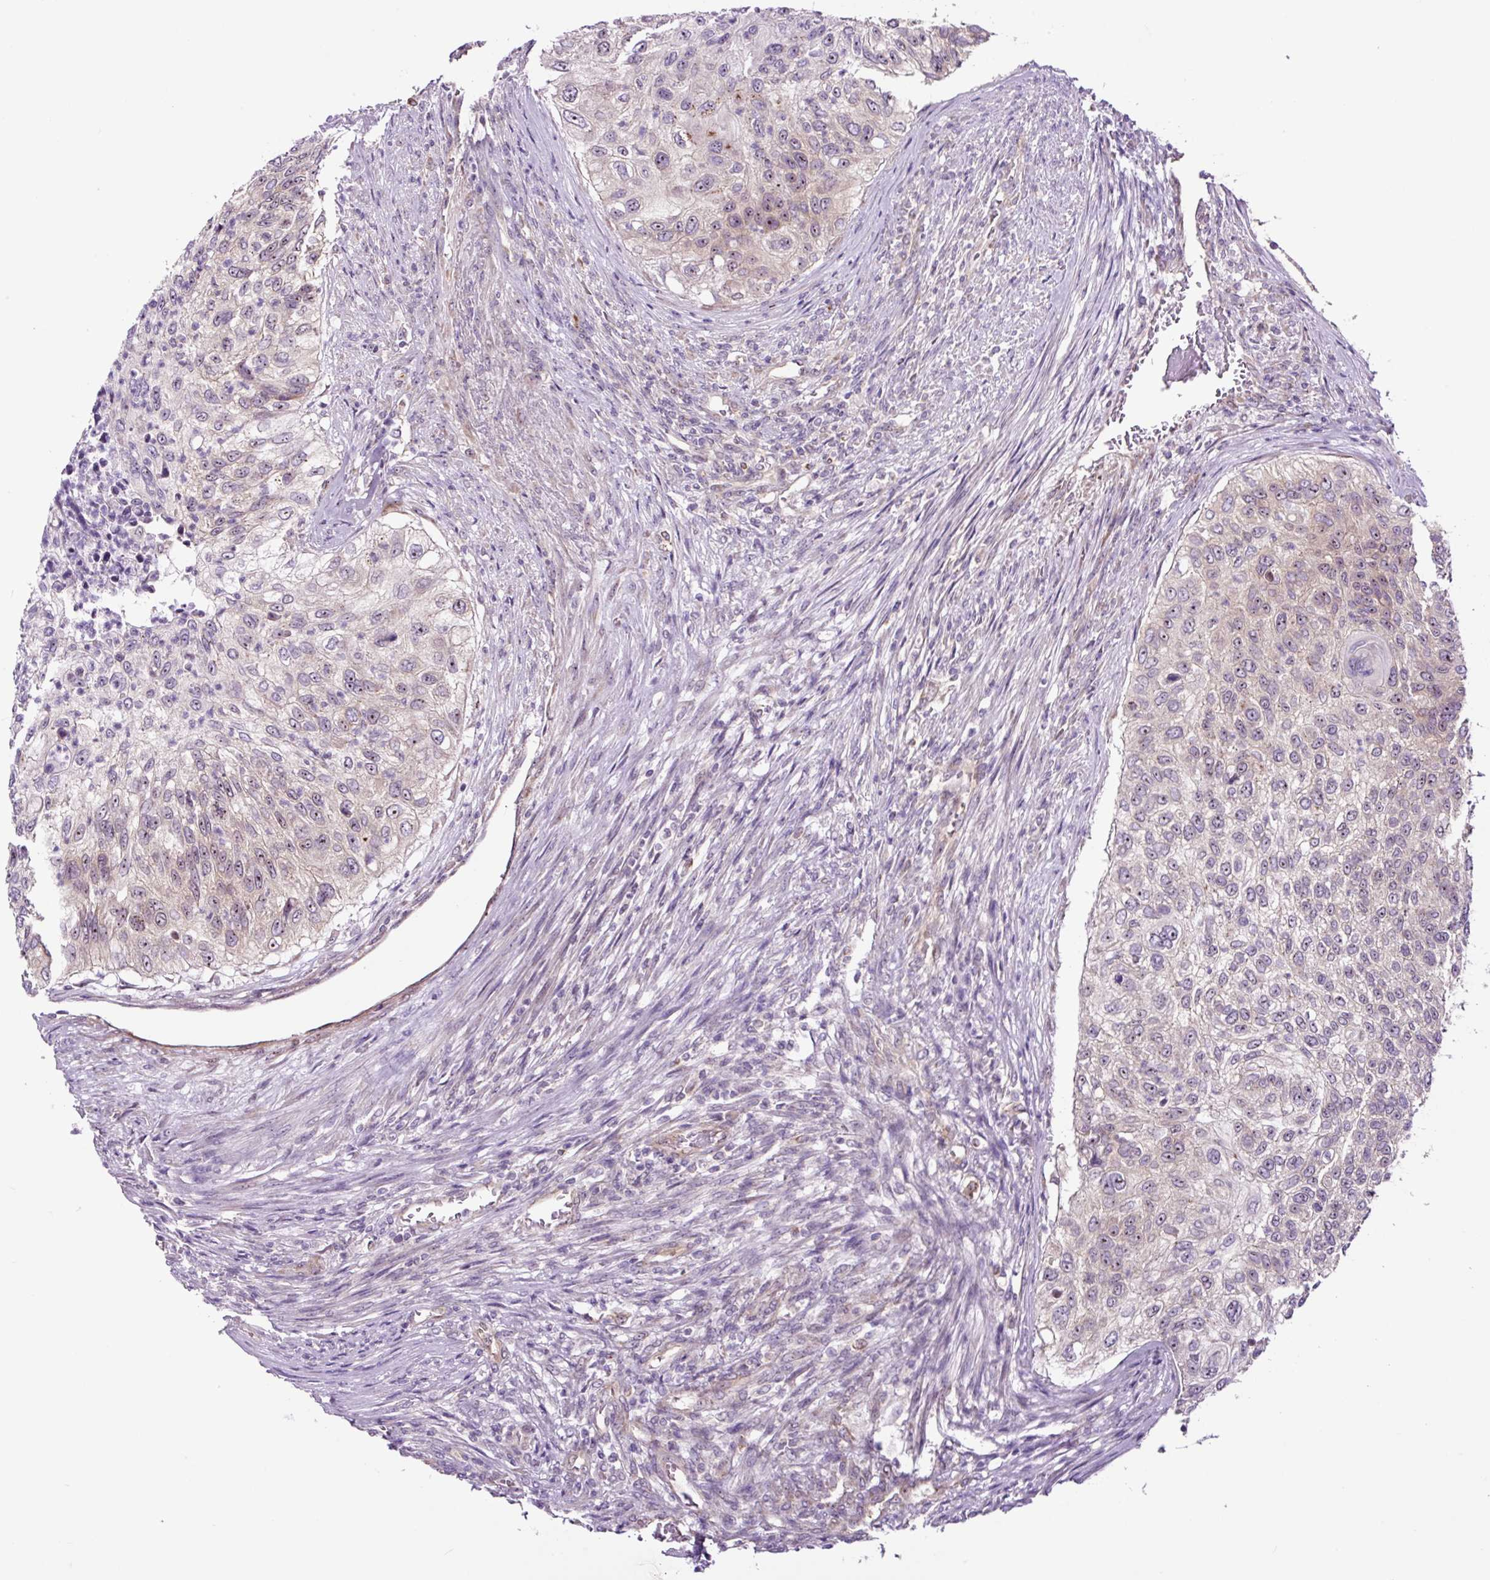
{"staining": {"intensity": "weak", "quantity": "<25%", "location": "nuclear"}, "tissue": "urothelial cancer", "cell_type": "Tumor cells", "image_type": "cancer", "snomed": [{"axis": "morphology", "description": "Urothelial carcinoma, High grade"}, {"axis": "topography", "description": "Urinary bladder"}], "caption": "IHC photomicrograph of high-grade urothelial carcinoma stained for a protein (brown), which reveals no staining in tumor cells.", "gene": "NOM1", "patient": {"sex": "female", "age": 60}}